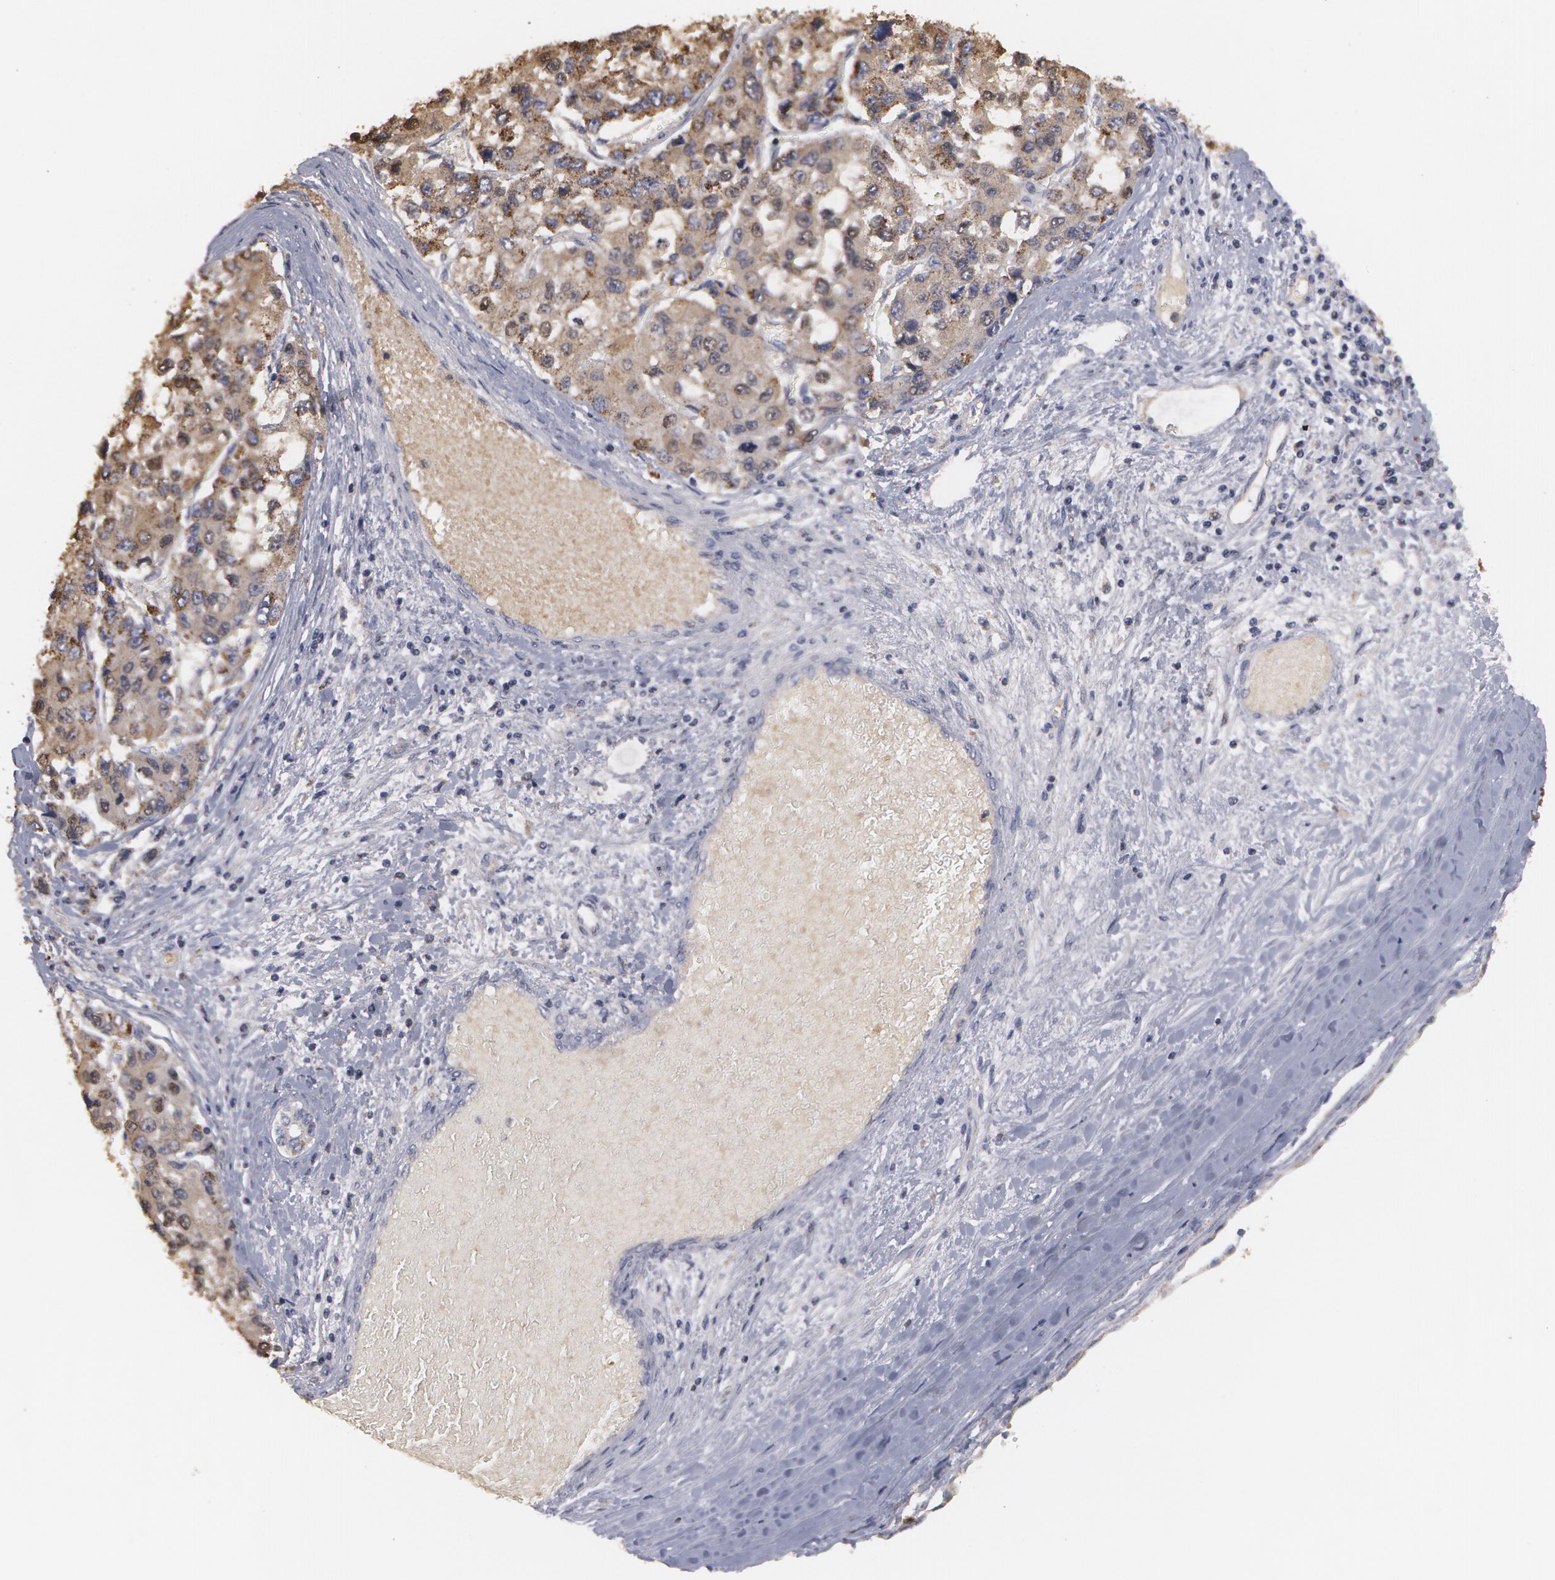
{"staining": {"intensity": "moderate", "quantity": ">75%", "location": "cytoplasmic/membranous"}, "tissue": "liver cancer", "cell_type": "Tumor cells", "image_type": "cancer", "snomed": [{"axis": "morphology", "description": "Carcinoma, Hepatocellular, NOS"}, {"axis": "topography", "description": "Liver"}], "caption": "Immunohistochemistry image of neoplastic tissue: hepatocellular carcinoma (liver) stained using immunohistochemistry exhibits medium levels of moderate protein expression localized specifically in the cytoplasmic/membranous of tumor cells, appearing as a cytoplasmic/membranous brown color.", "gene": "CAT", "patient": {"sex": "female", "age": 66}}